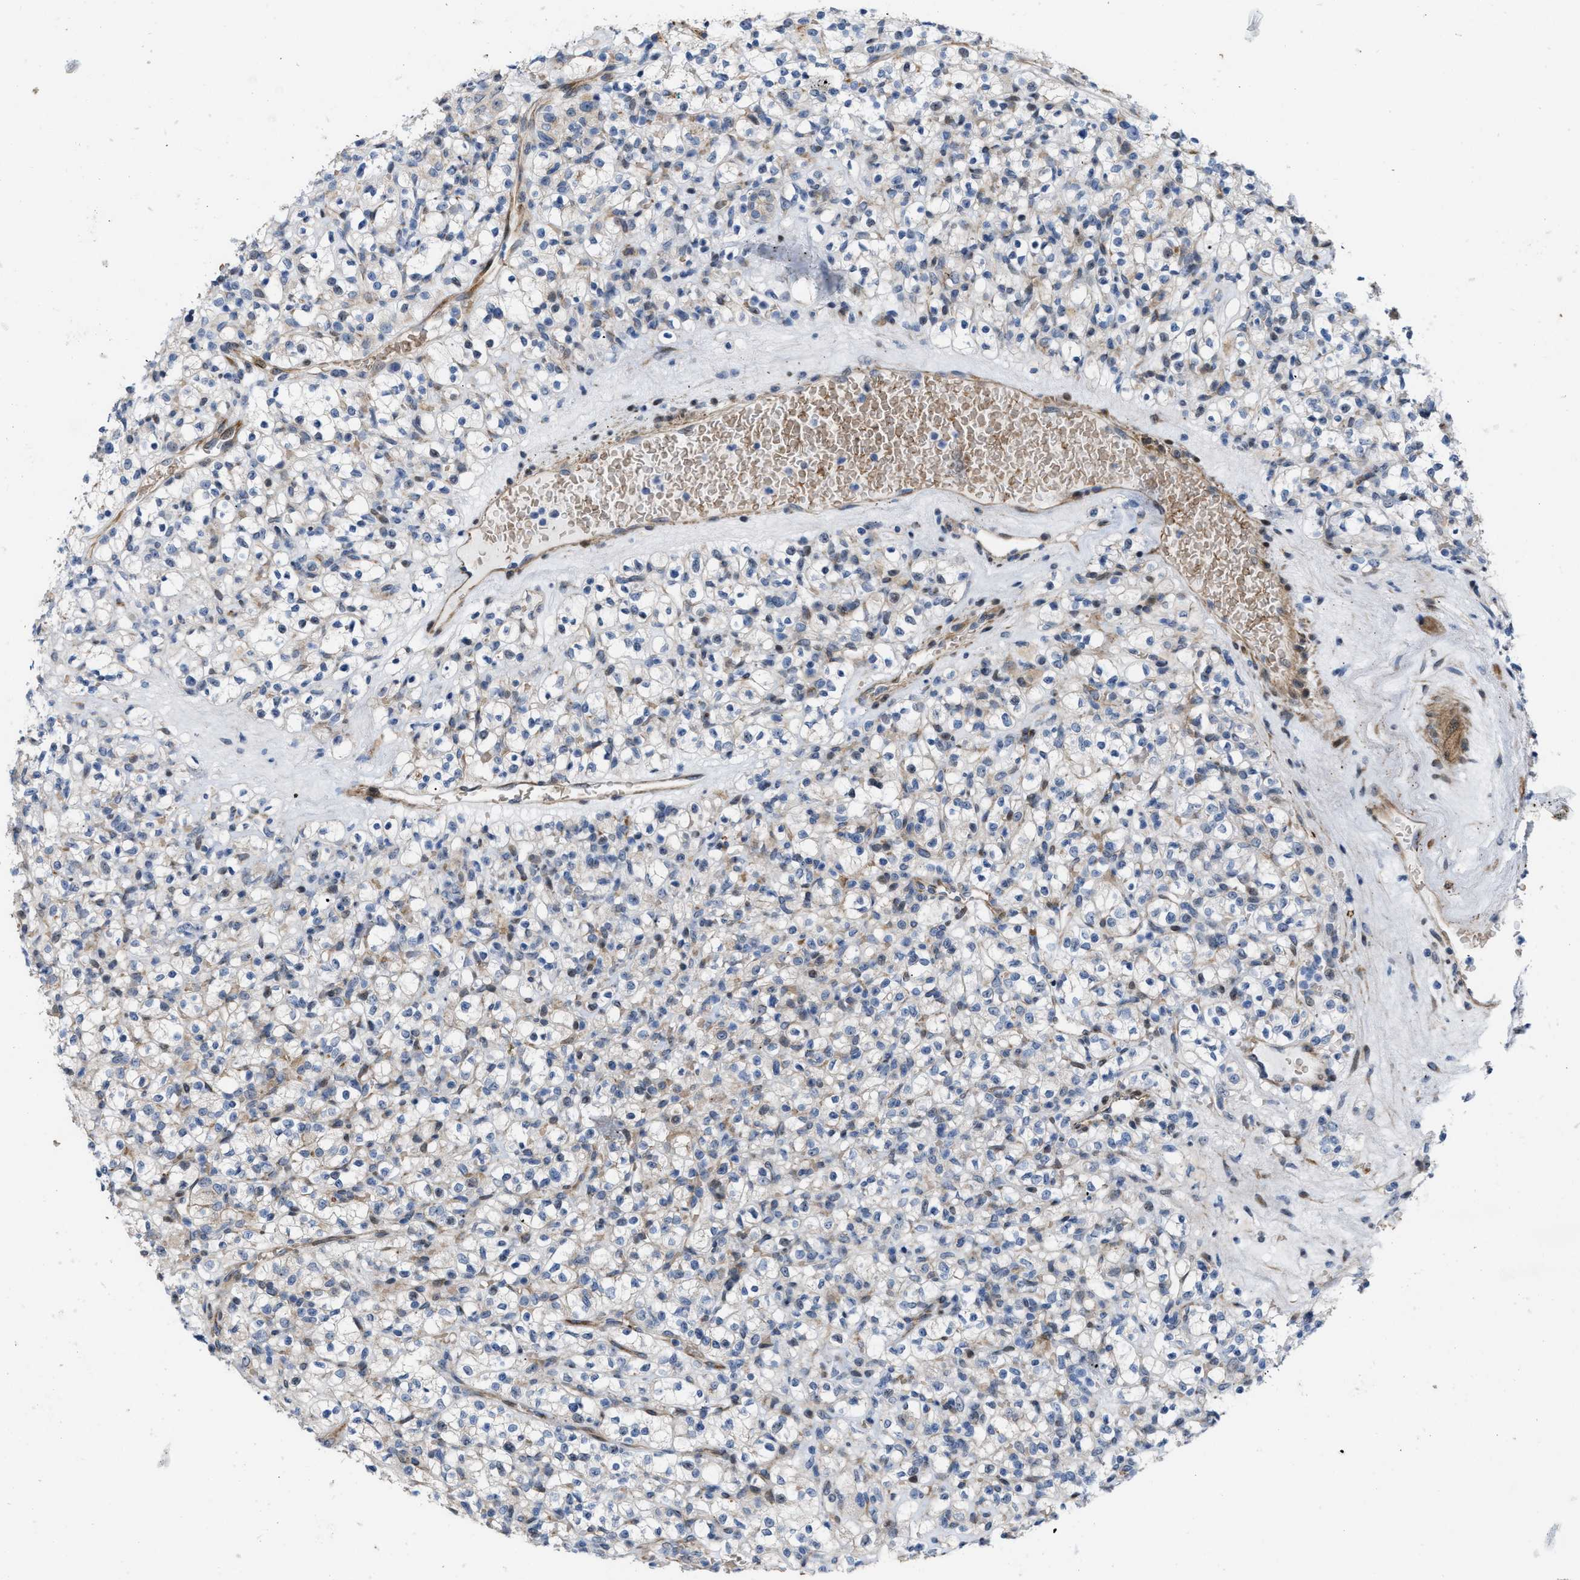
{"staining": {"intensity": "weak", "quantity": "<25%", "location": "cytoplasmic/membranous"}, "tissue": "renal cancer", "cell_type": "Tumor cells", "image_type": "cancer", "snomed": [{"axis": "morphology", "description": "Normal tissue, NOS"}, {"axis": "morphology", "description": "Adenocarcinoma, NOS"}, {"axis": "topography", "description": "Kidney"}], "caption": "Adenocarcinoma (renal) stained for a protein using IHC reveals no expression tumor cells.", "gene": "POLR1F", "patient": {"sex": "female", "age": 72}}